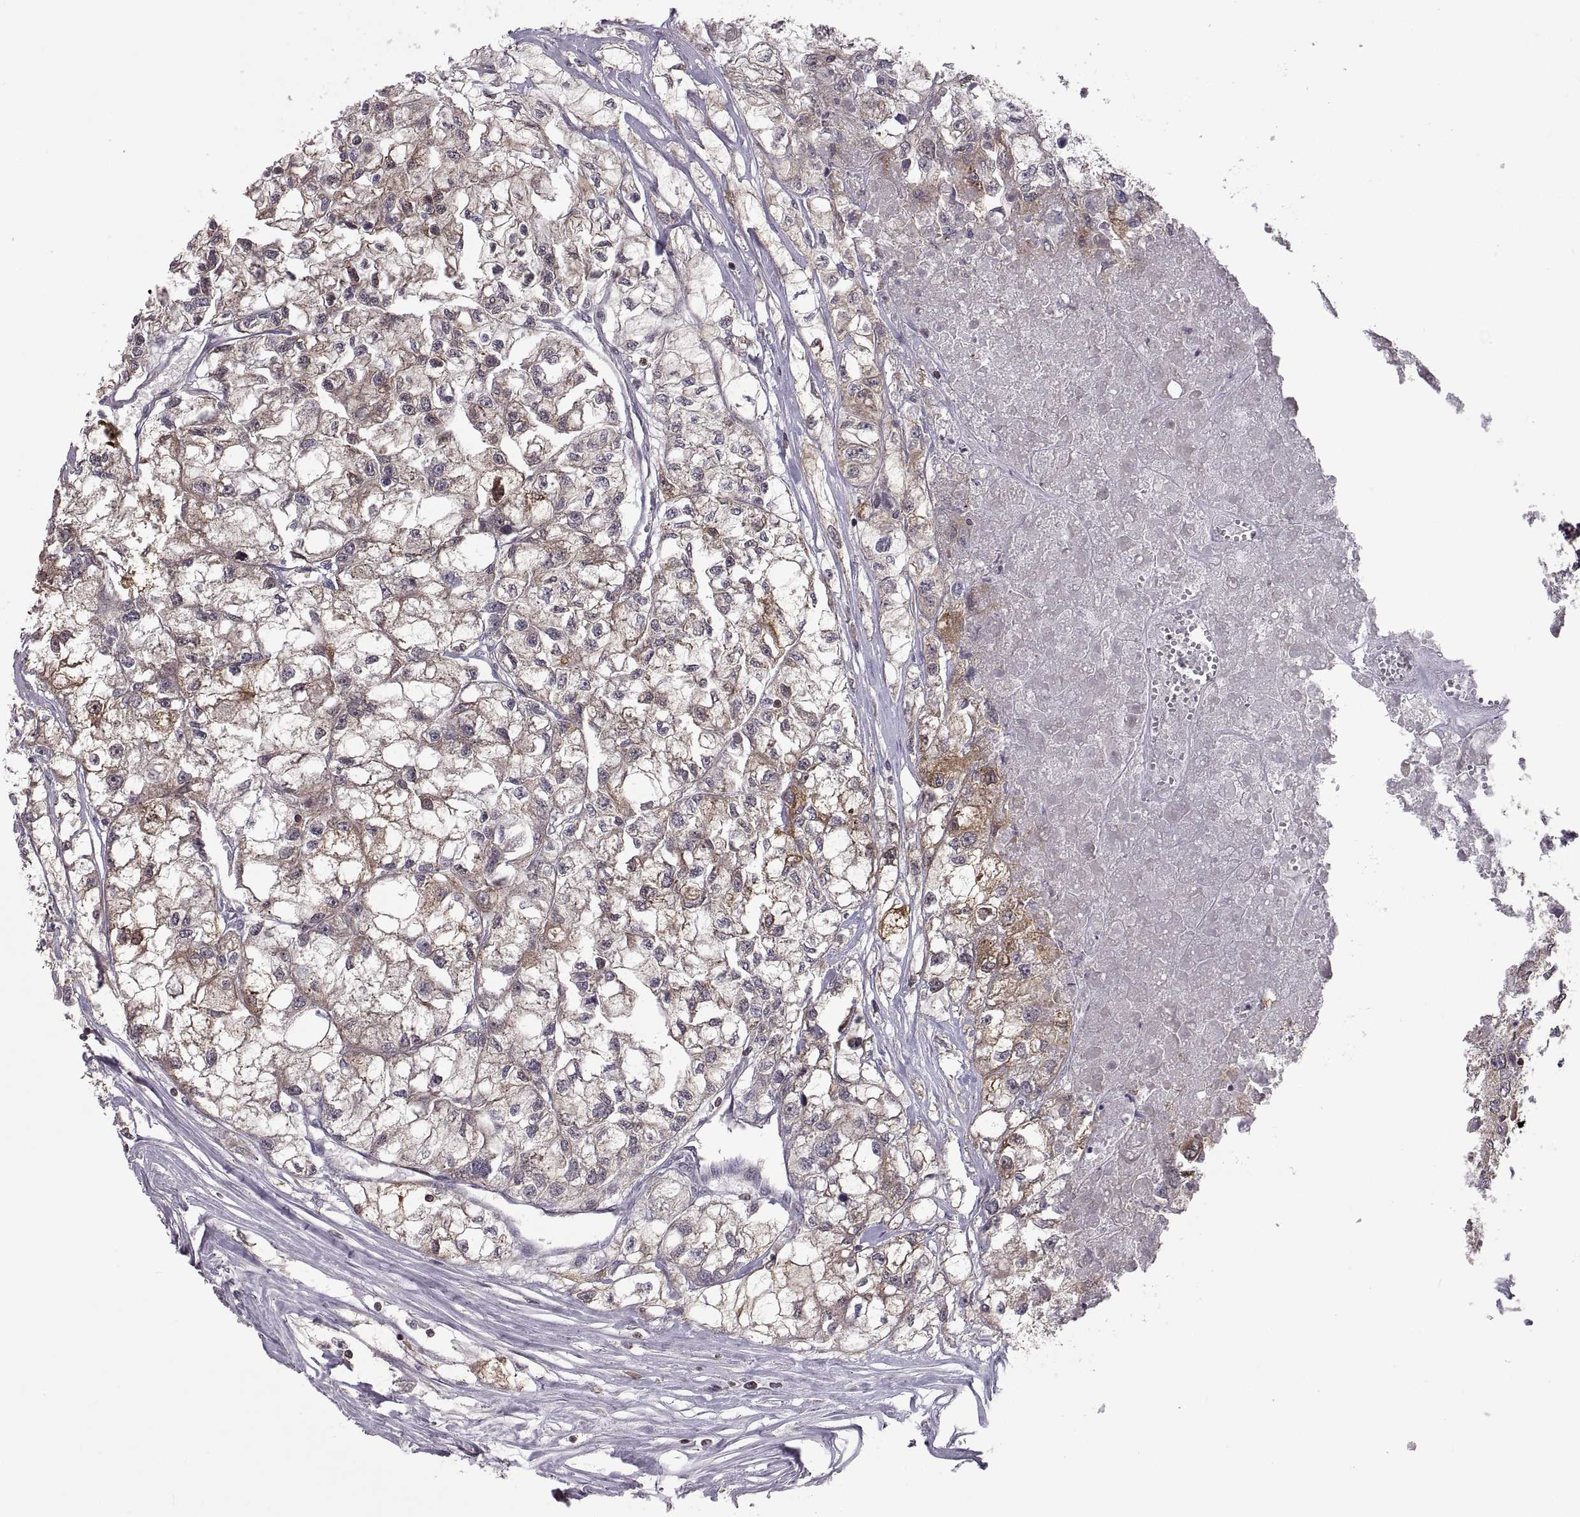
{"staining": {"intensity": "moderate", "quantity": "<25%", "location": "cytoplasmic/membranous"}, "tissue": "renal cancer", "cell_type": "Tumor cells", "image_type": "cancer", "snomed": [{"axis": "morphology", "description": "Adenocarcinoma, NOS"}, {"axis": "topography", "description": "Kidney"}], "caption": "Adenocarcinoma (renal) stained with a brown dye displays moderate cytoplasmic/membranous positive positivity in about <25% of tumor cells.", "gene": "EZR", "patient": {"sex": "male", "age": 56}}